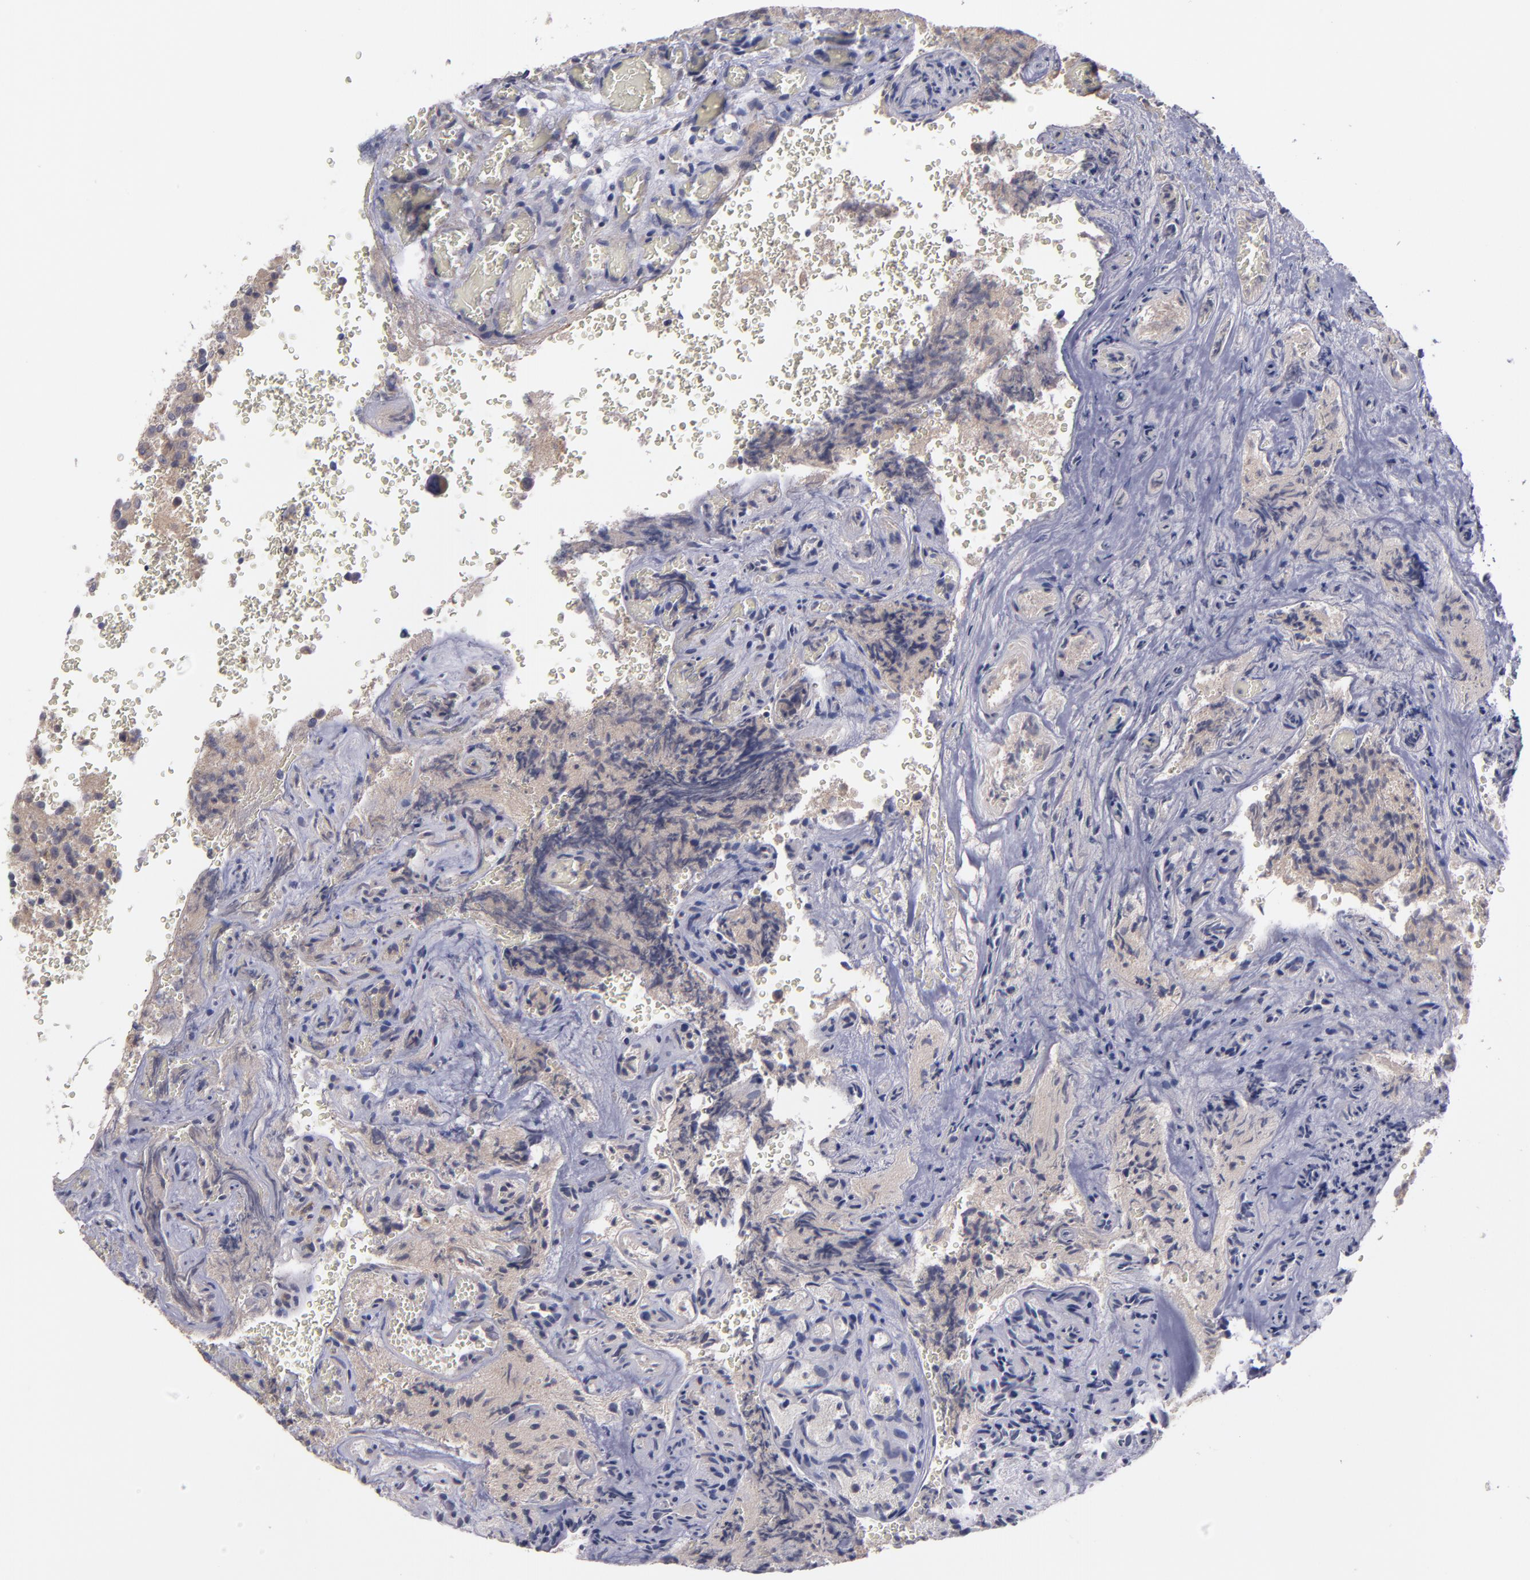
{"staining": {"intensity": "weak", "quantity": ">75%", "location": "cytoplasmic/membranous"}, "tissue": "glioma", "cell_type": "Tumor cells", "image_type": "cancer", "snomed": [{"axis": "morphology", "description": "Normal tissue, NOS"}, {"axis": "morphology", "description": "Glioma, malignant, High grade"}, {"axis": "topography", "description": "Cerebral cortex"}], "caption": "The photomicrograph shows staining of glioma, revealing weak cytoplasmic/membranous protein positivity (brown color) within tumor cells.", "gene": "MMP11", "patient": {"sex": "male", "age": 56}}